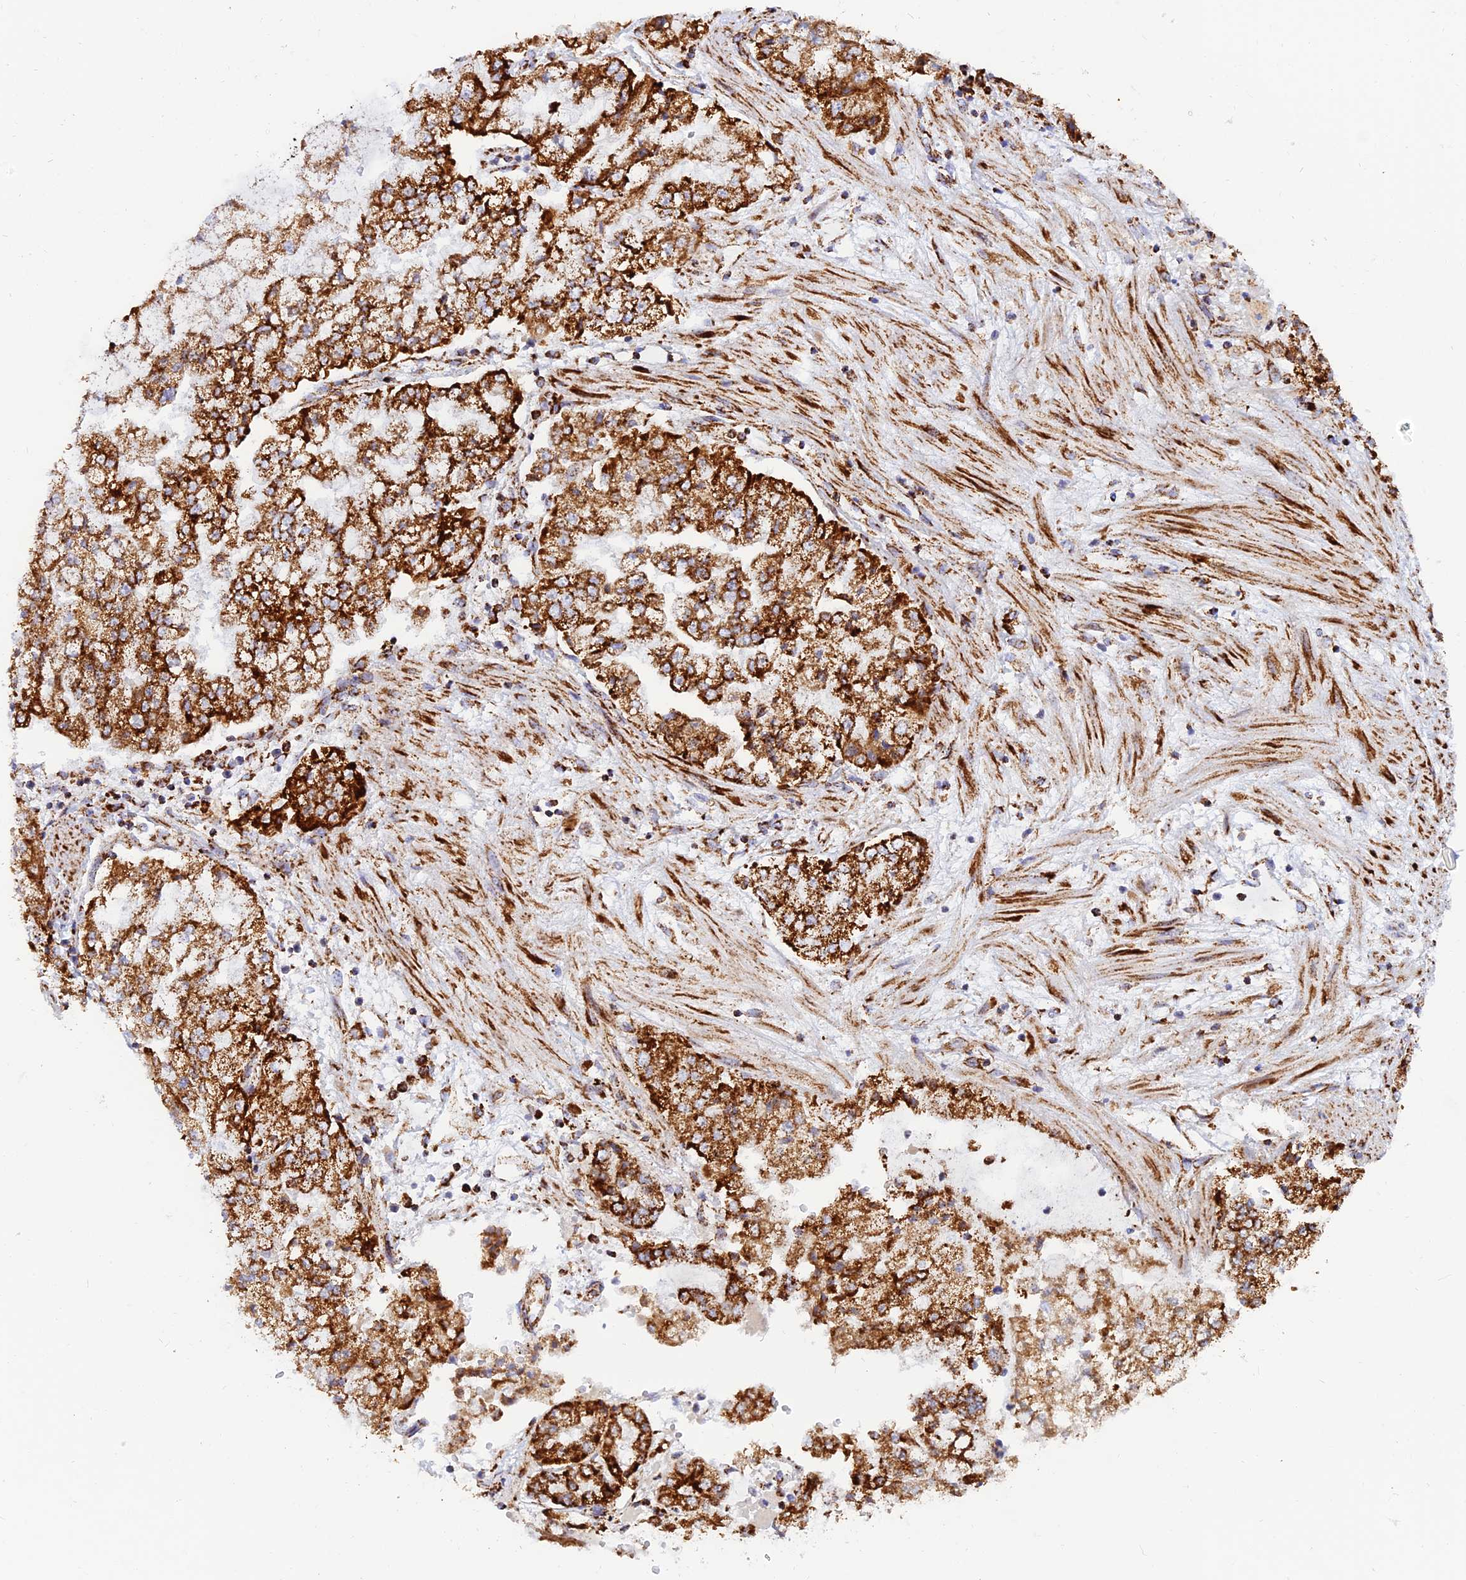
{"staining": {"intensity": "strong", "quantity": ">75%", "location": "cytoplasmic/membranous"}, "tissue": "stomach cancer", "cell_type": "Tumor cells", "image_type": "cancer", "snomed": [{"axis": "morphology", "description": "Adenocarcinoma, NOS"}, {"axis": "topography", "description": "Stomach"}], "caption": "Protein expression by IHC shows strong cytoplasmic/membranous staining in approximately >75% of tumor cells in stomach cancer.", "gene": "NDUFB6", "patient": {"sex": "male", "age": 76}}